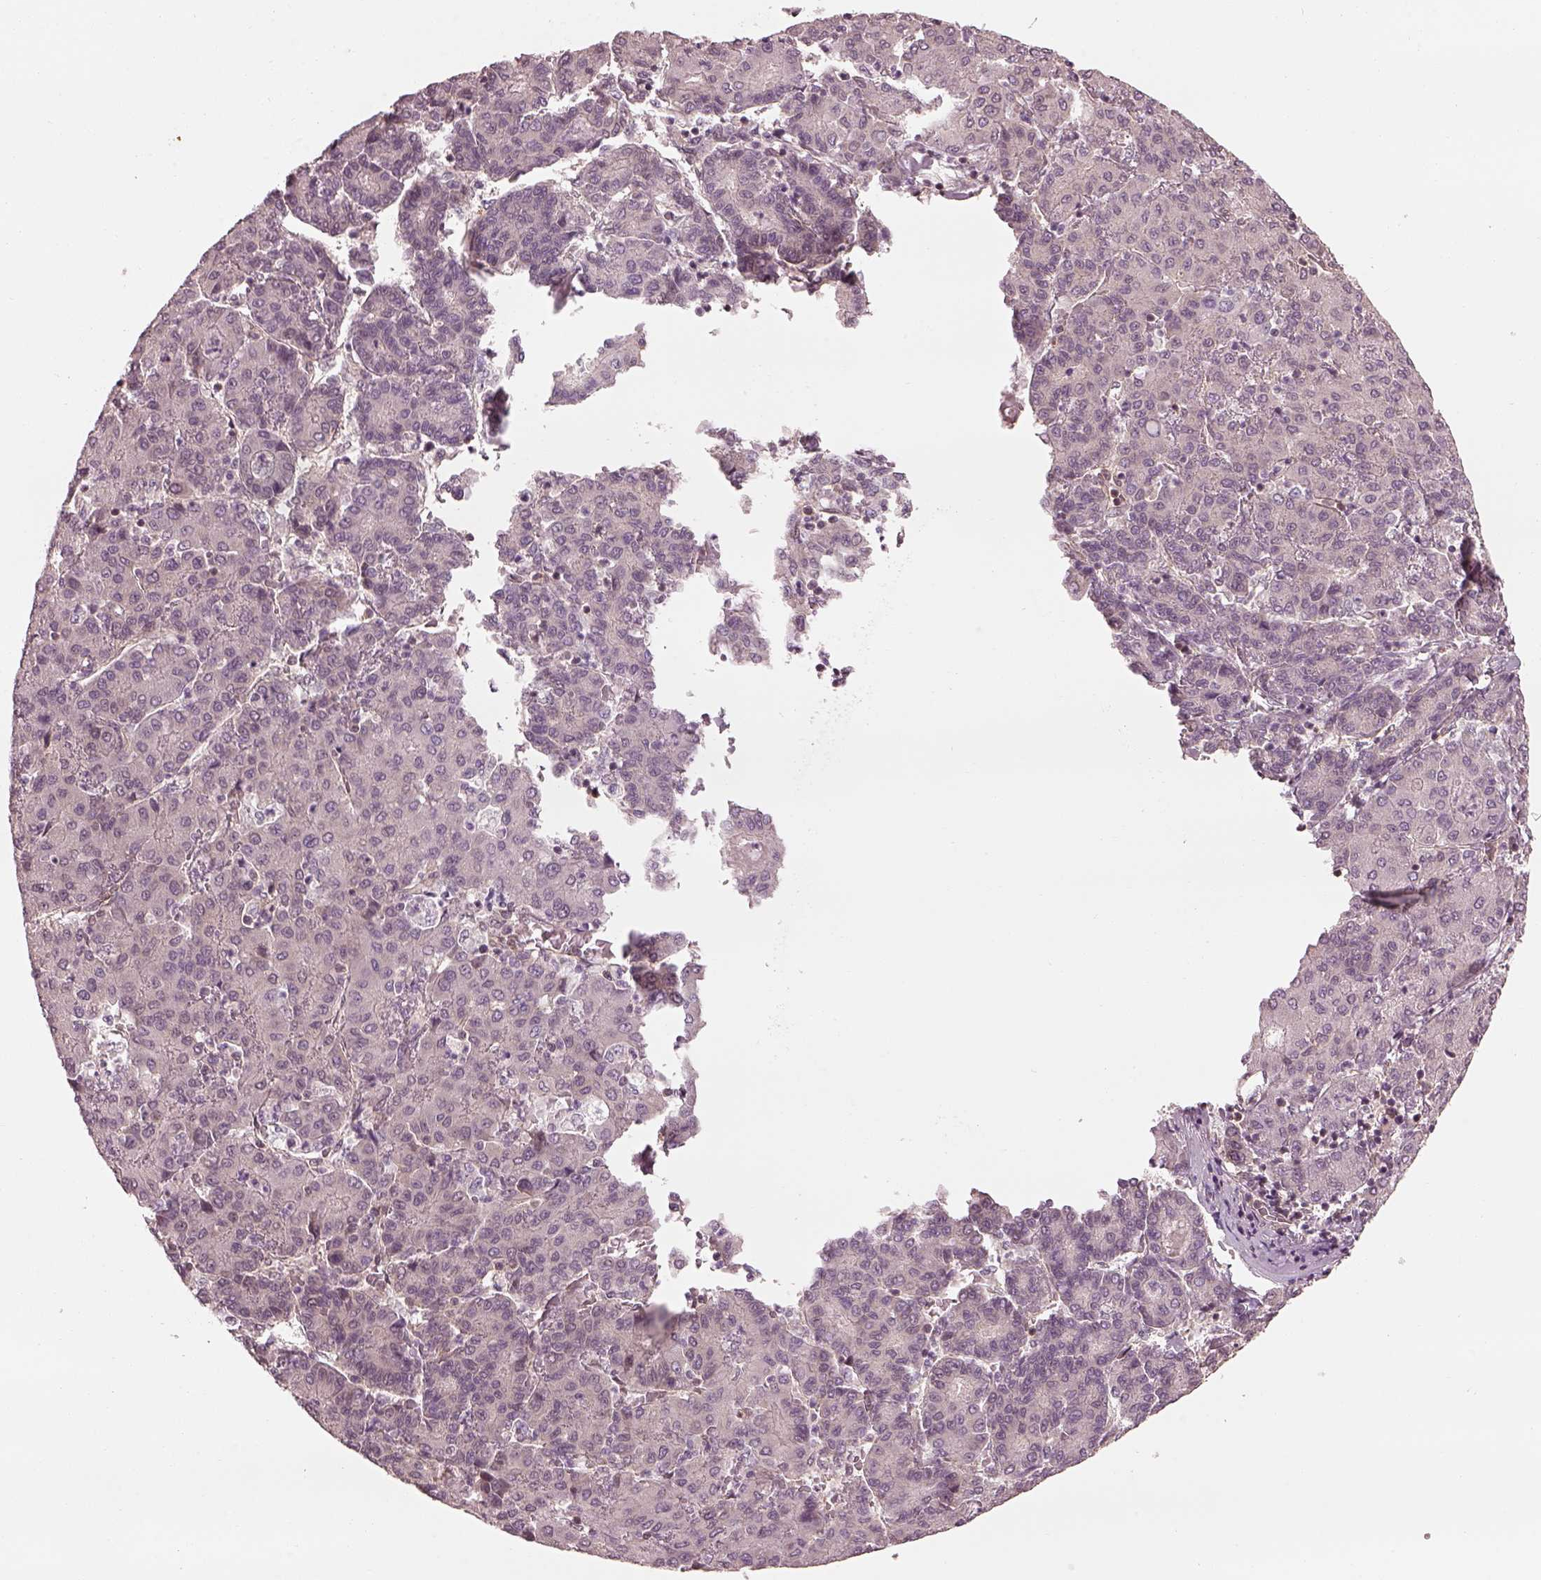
{"staining": {"intensity": "negative", "quantity": "none", "location": "none"}, "tissue": "liver cancer", "cell_type": "Tumor cells", "image_type": "cancer", "snomed": [{"axis": "morphology", "description": "Carcinoma, Hepatocellular, NOS"}, {"axis": "topography", "description": "Liver"}], "caption": "Immunohistochemistry (IHC) photomicrograph of neoplastic tissue: liver cancer stained with DAB (3,3'-diaminobenzidine) exhibits no significant protein staining in tumor cells. Nuclei are stained in blue.", "gene": "LSM14A", "patient": {"sex": "male", "age": 65}}